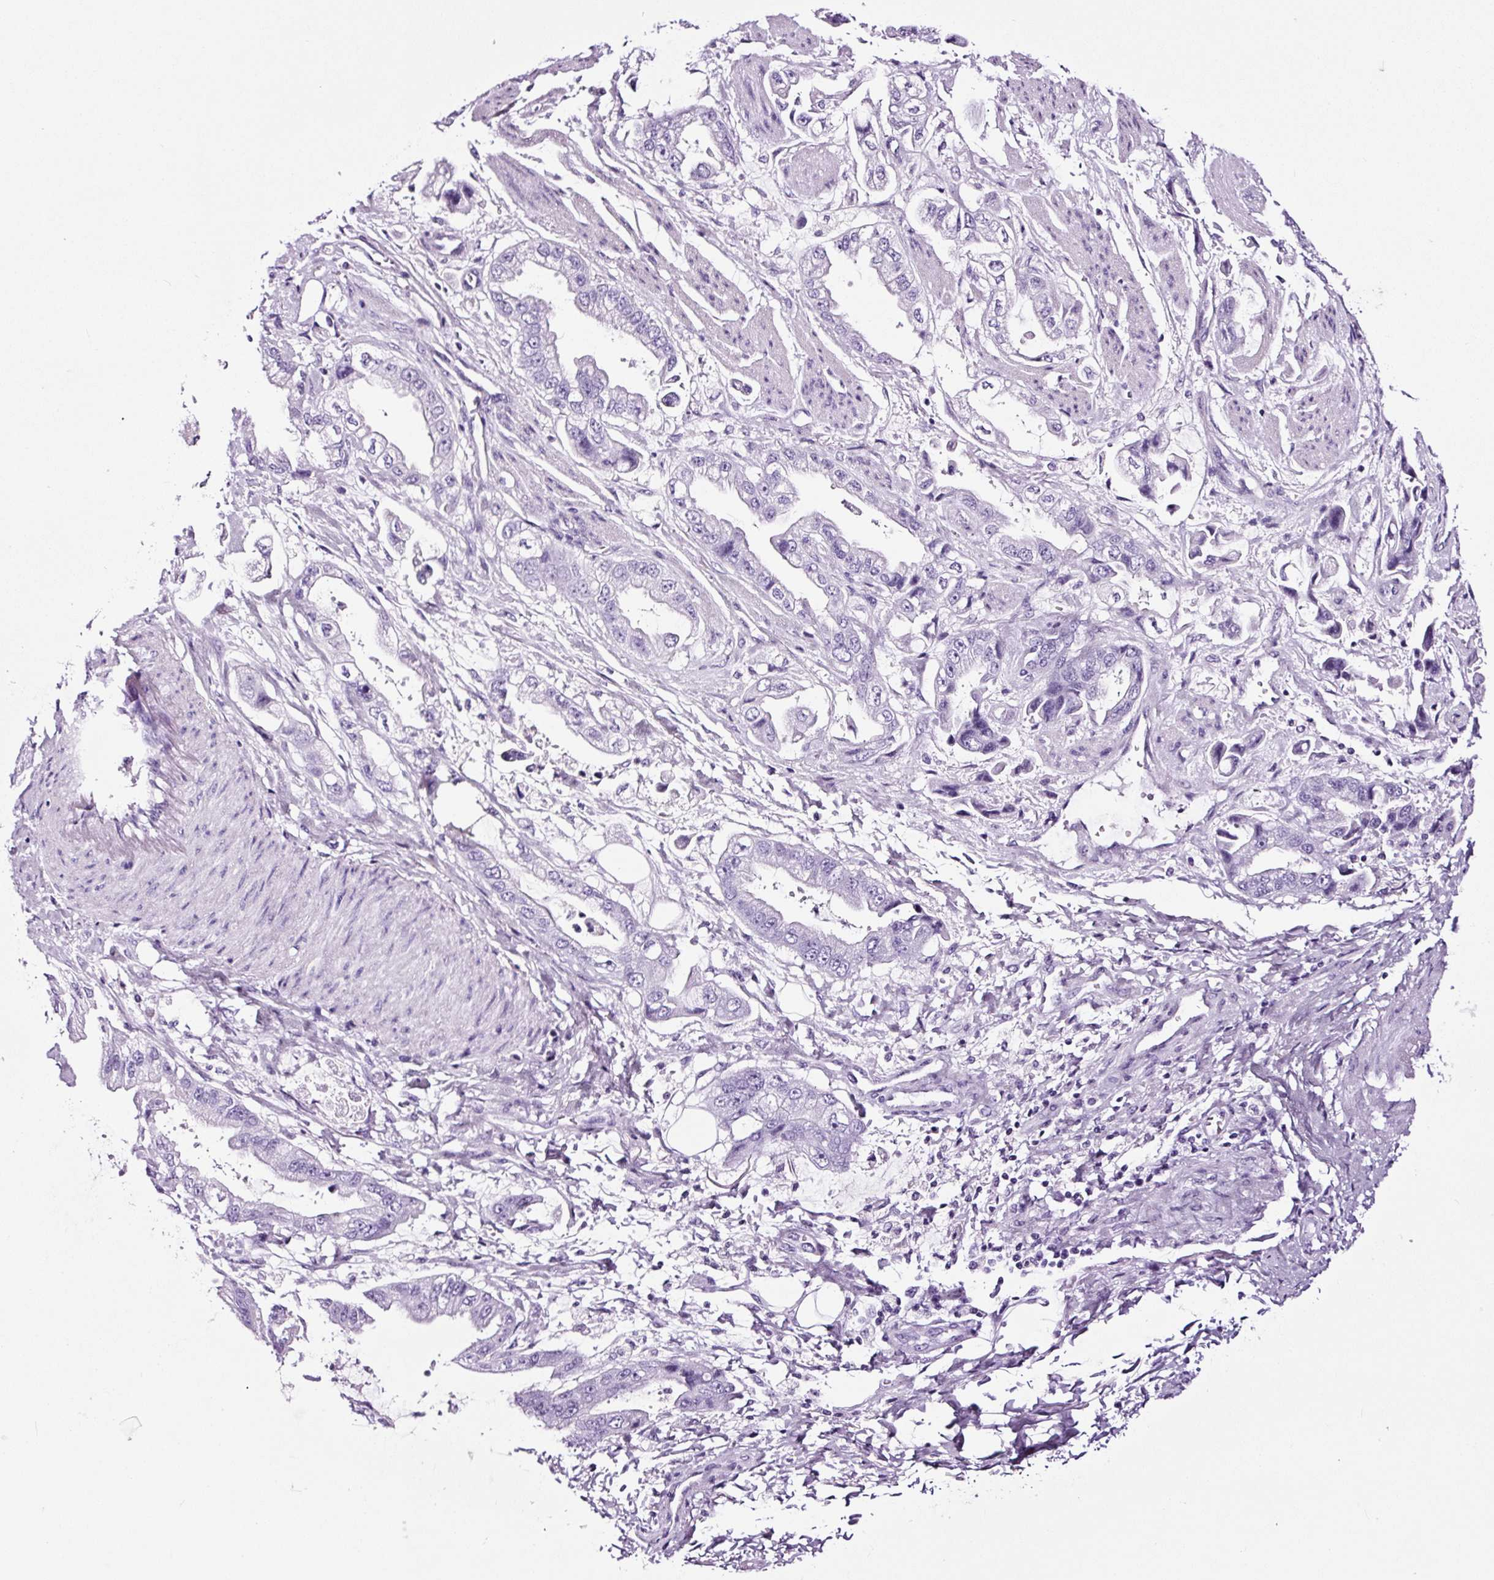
{"staining": {"intensity": "negative", "quantity": "none", "location": "none"}, "tissue": "stomach cancer", "cell_type": "Tumor cells", "image_type": "cancer", "snomed": [{"axis": "morphology", "description": "Adenocarcinoma, NOS"}, {"axis": "topography", "description": "Stomach"}], "caption": "Tumor cells show no significant staining in stomach cancer.", "gene": "FBXL7", "patient": {"sex": "male", "age": 62}}